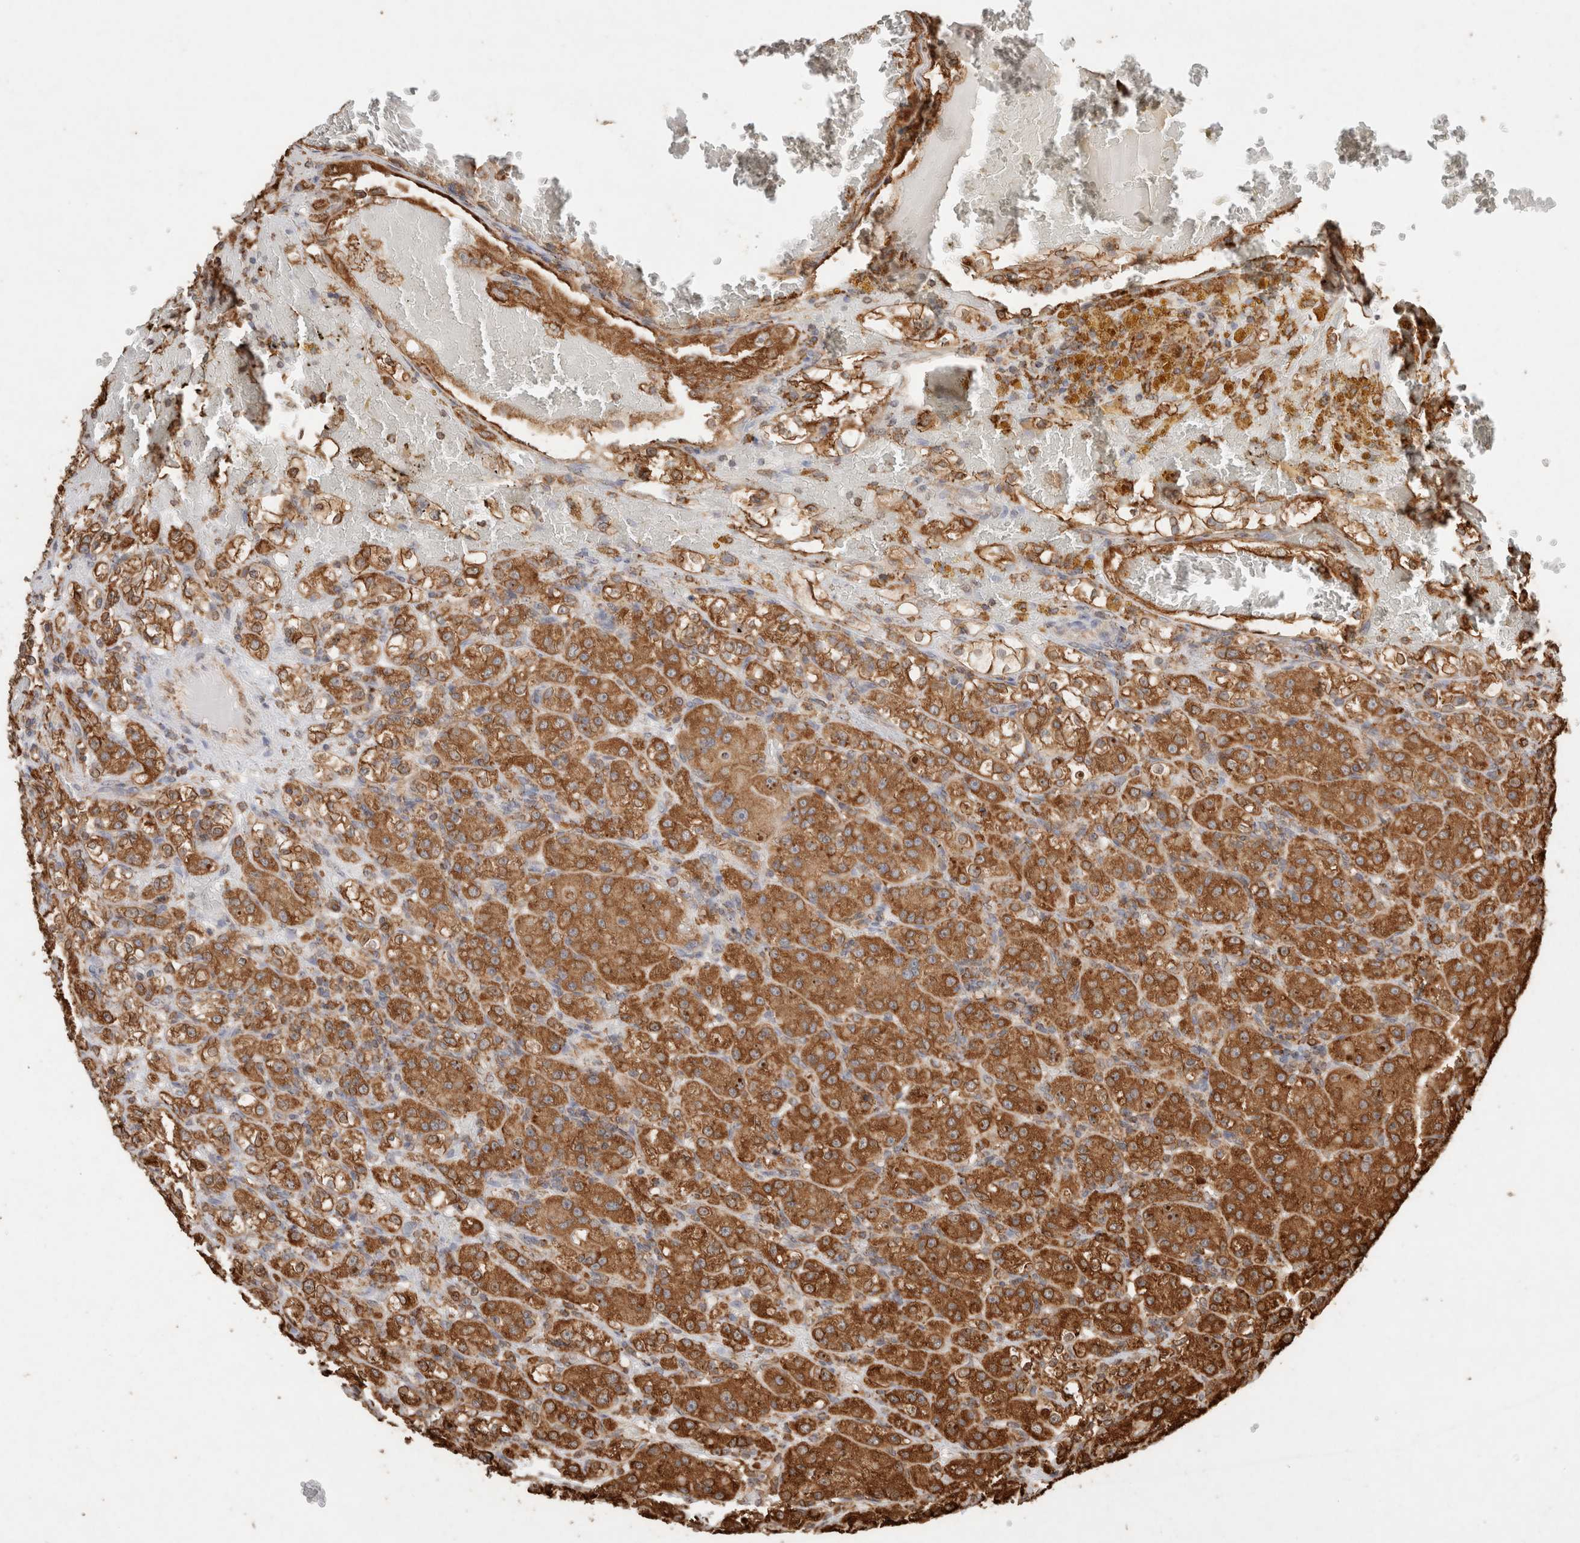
{"staining": {"intensity": "moderate", "quantity": ">75%", "location": "cytoplasmic/membranous"}, "tissue": "renal cancer", "cell_type": "Tumor cells", "image_type": "cancer", "snomed": [{"axis": "morphology", "description": "Normal tissue, NOS"}, {"axis": "morphology", "description": "Adenocarcinoma, NOS"}, {"axis": "topography", "description": "Kidney"}], "caption": "A medium amount of moderate cytoplasmic/membranous expression is seen in approximately >75% of tumor cells in adenocarcinoma (renal) tissue.", "gene": "ERAP1", "patient": {"sex": "male", "age": 61}}